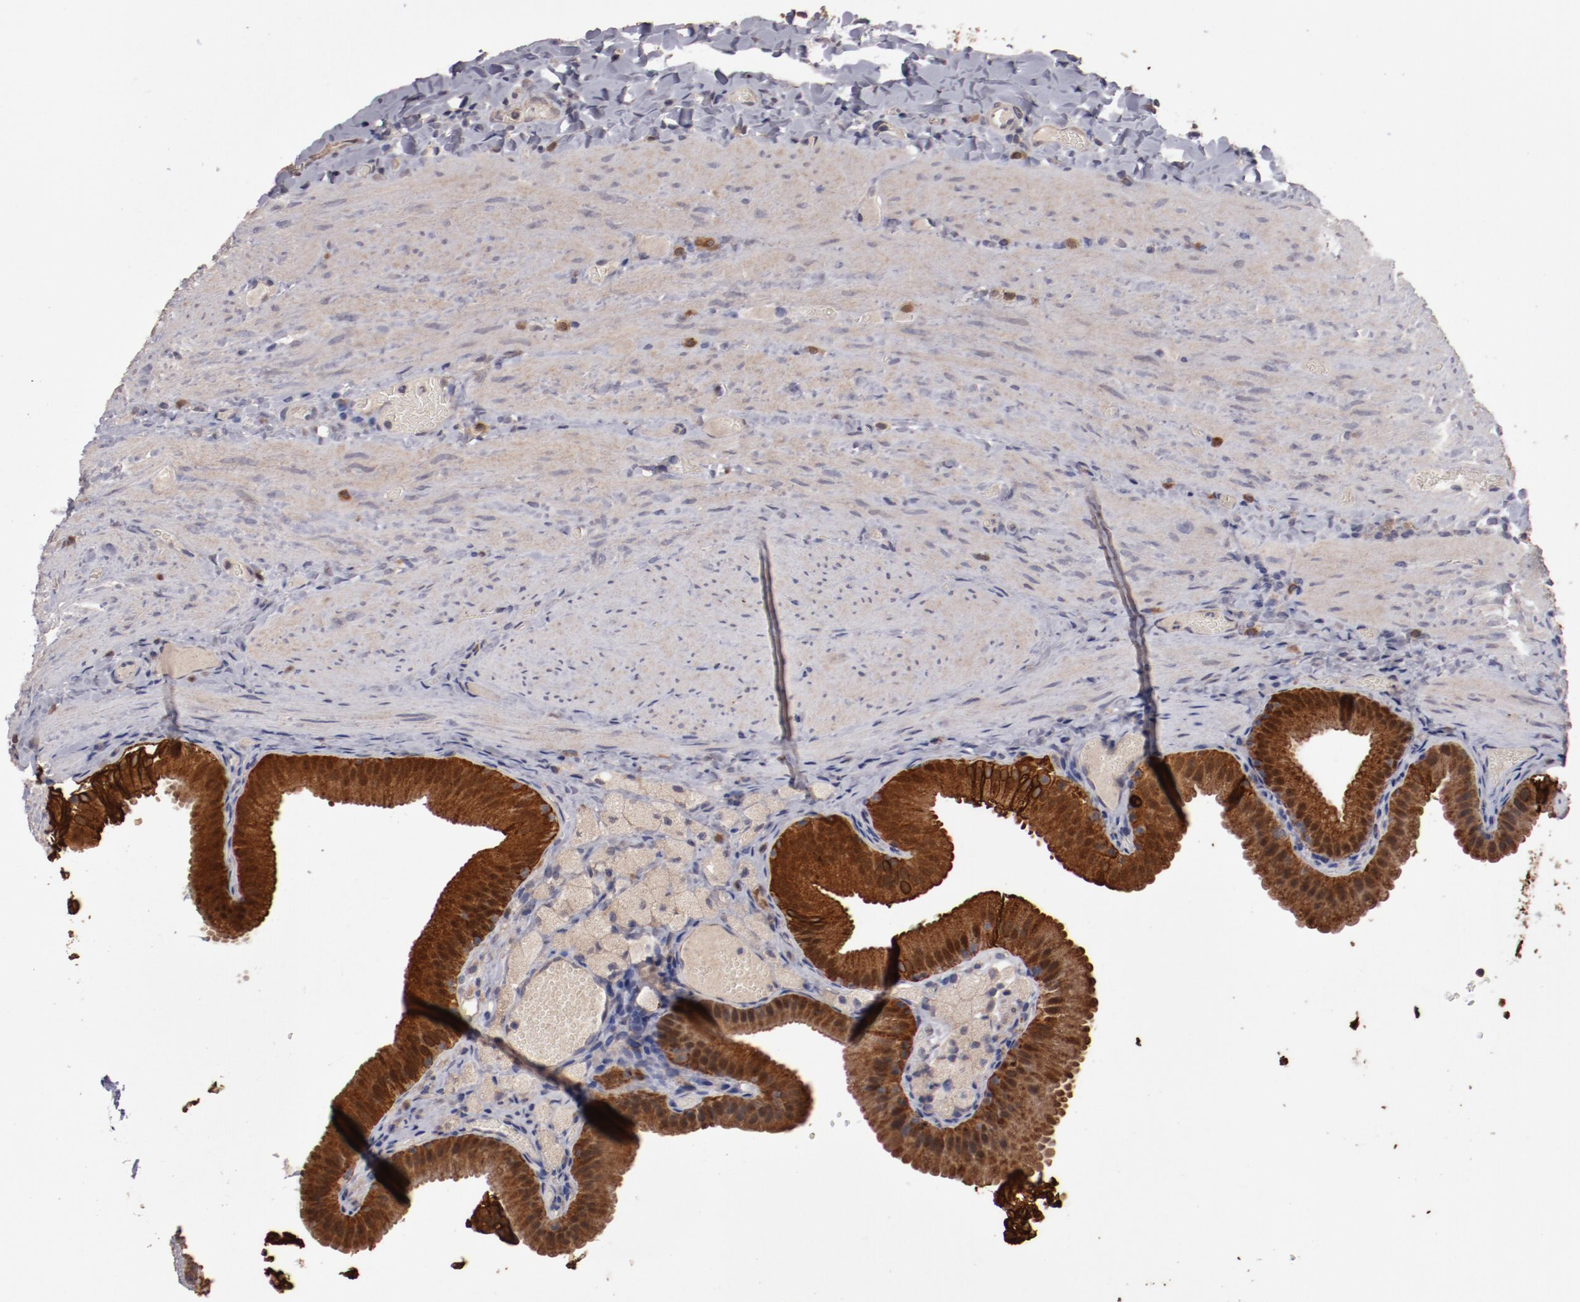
{"staining": {"intensity": "strong", "quantity": ">75%", "location": "cytoplasmic/membranous"}, "tissue": "gallbladder", "cell_type": "Glandular cells", "image_type": "normal", "snomed": [{"axis": "morphology", "description": "Normal tissue, NOS"}, {"axis": "topography", "description": "Gallbladder"}], "caption": "A photomicrograph of gallbladder stained for a protein exhibits strong cytoplasmic/membranous brown staining in glandular cells.", "gene": "LRRC75B", "patient": {"sex": "female", "age": 24}}